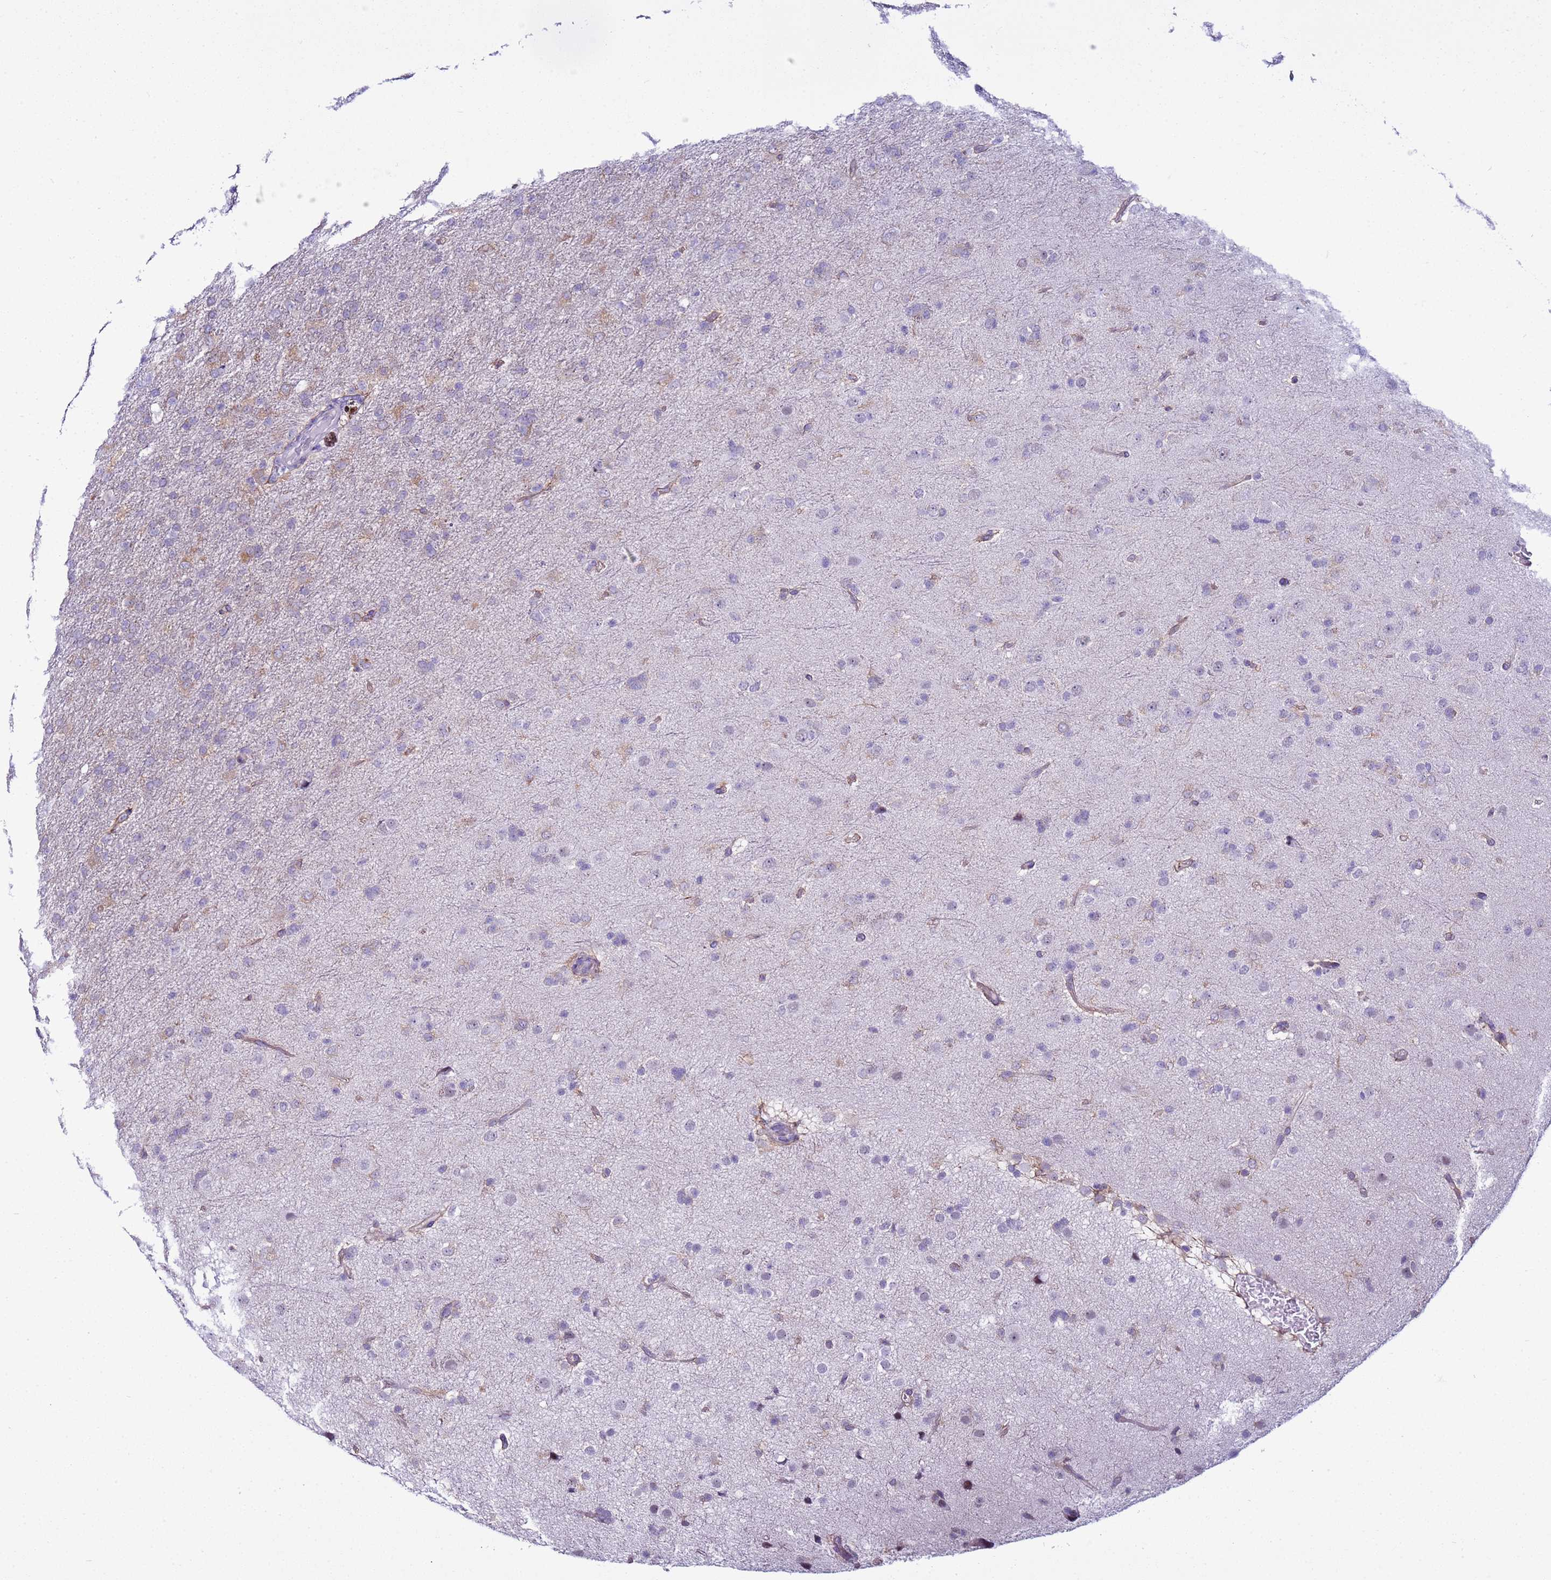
{"staining": {"intensity": "negative", "quantity": "none", "location": "none"}, "tissue": "glioma", "cell_type": "Tumor cells", "image_type": "cancer", "snomed": [{"axis": "morphology", "description": "Glioma, malignant, Low grade"}, {"axis": "topography", "description": "Brain"}], "caption": "There is no significant positivity in tumor cells of malignant glioma (low-grade).", "gene": "LRRC10B", "patient": {"sex": "male", "age": 65}}